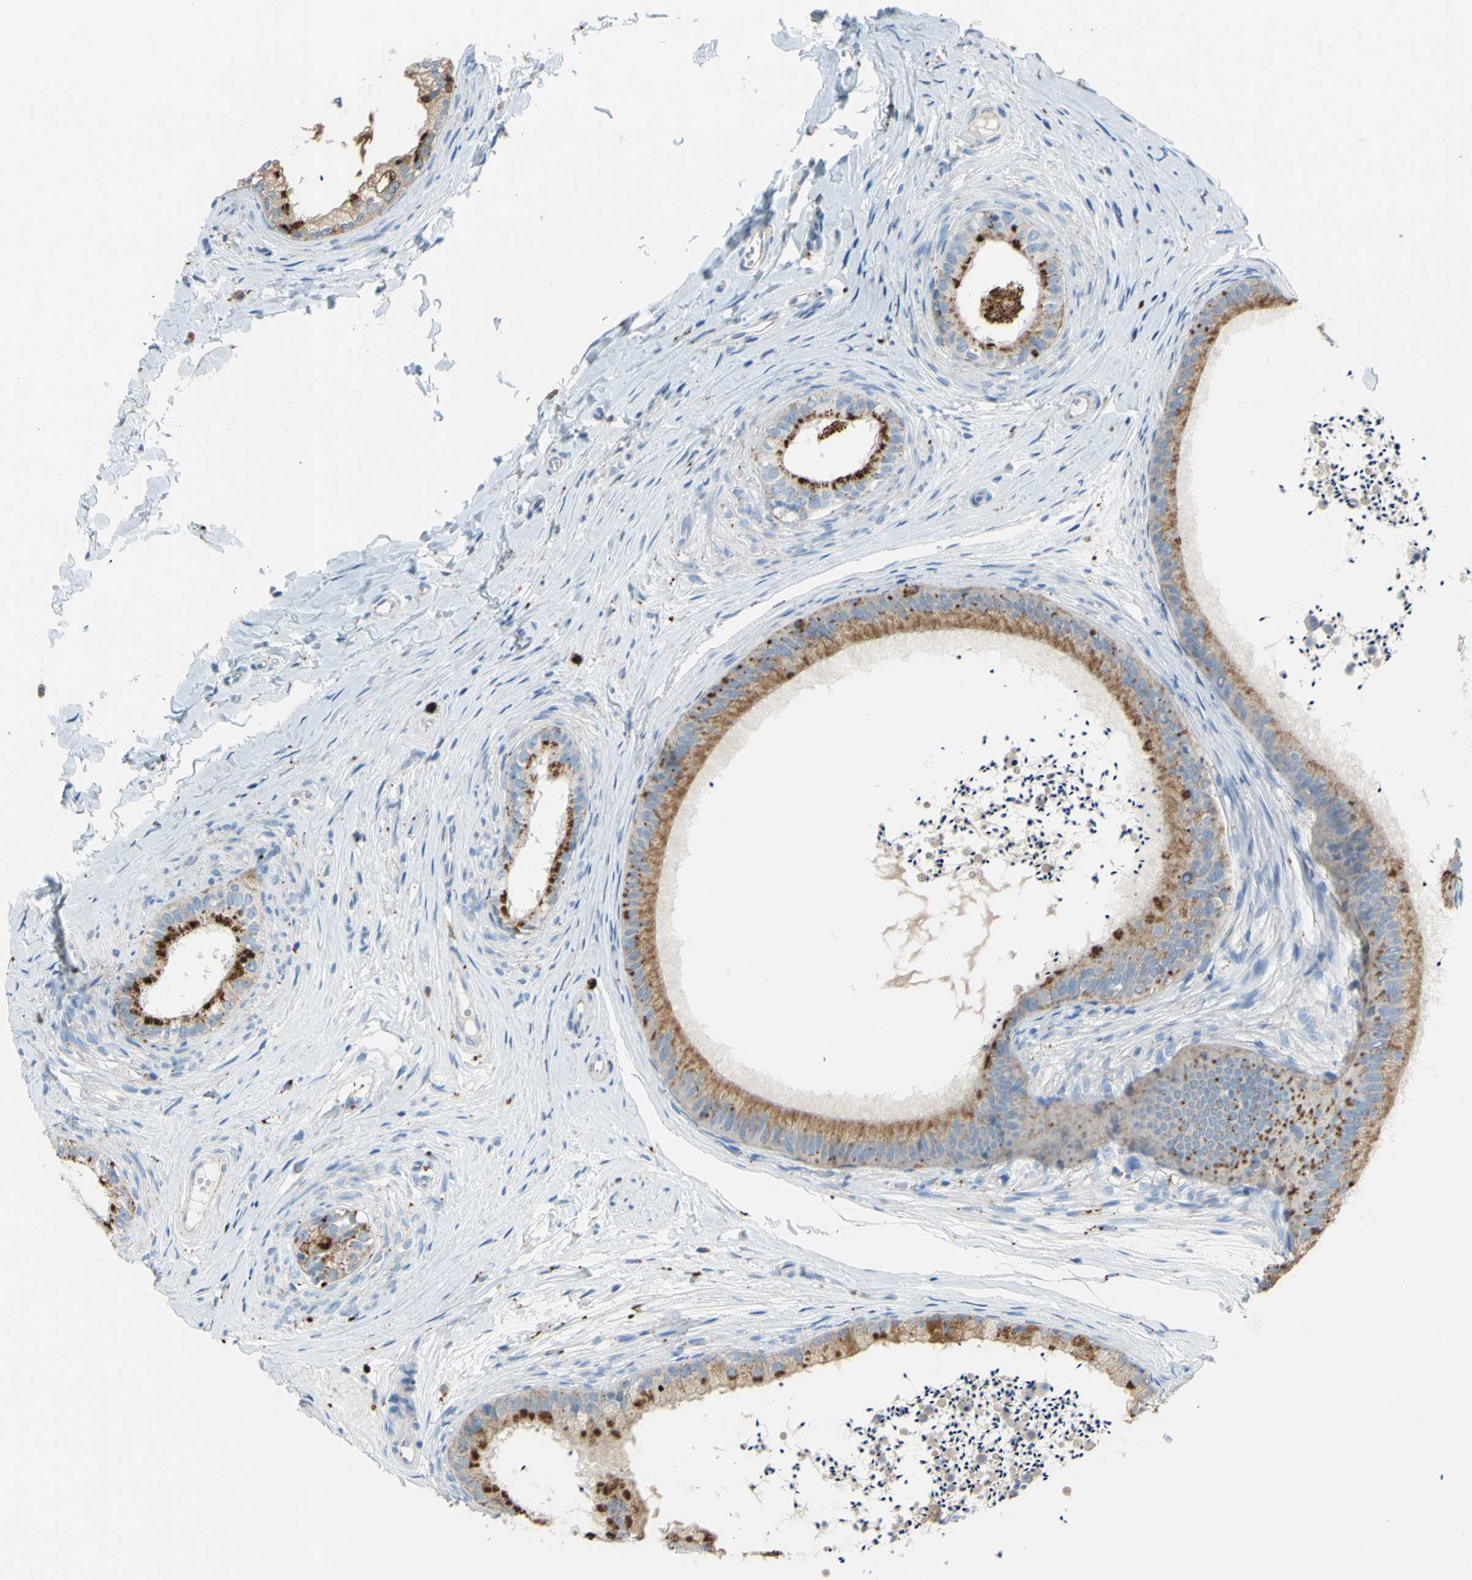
{"staining": {"intensity": "strong", "quantity": ">75%", "location": "cytoplasmic/membranous"}, "tissue": "epididymis", "cell_type": "Glandular cells", "image_type": "normal", "snomed": [{"axis": "morphology", "description": "Normal tissue, NOS"}, {"axis": "topography", "description": "Epididymis"}], "caption": "Brown immunohistochemical staining in benign epididymis reveals strong cytoplasmic/membranous staining in approximately >75% of glandular cells.", "gene": "CTSD", "patient": {"sex": "male", "age": 56}}